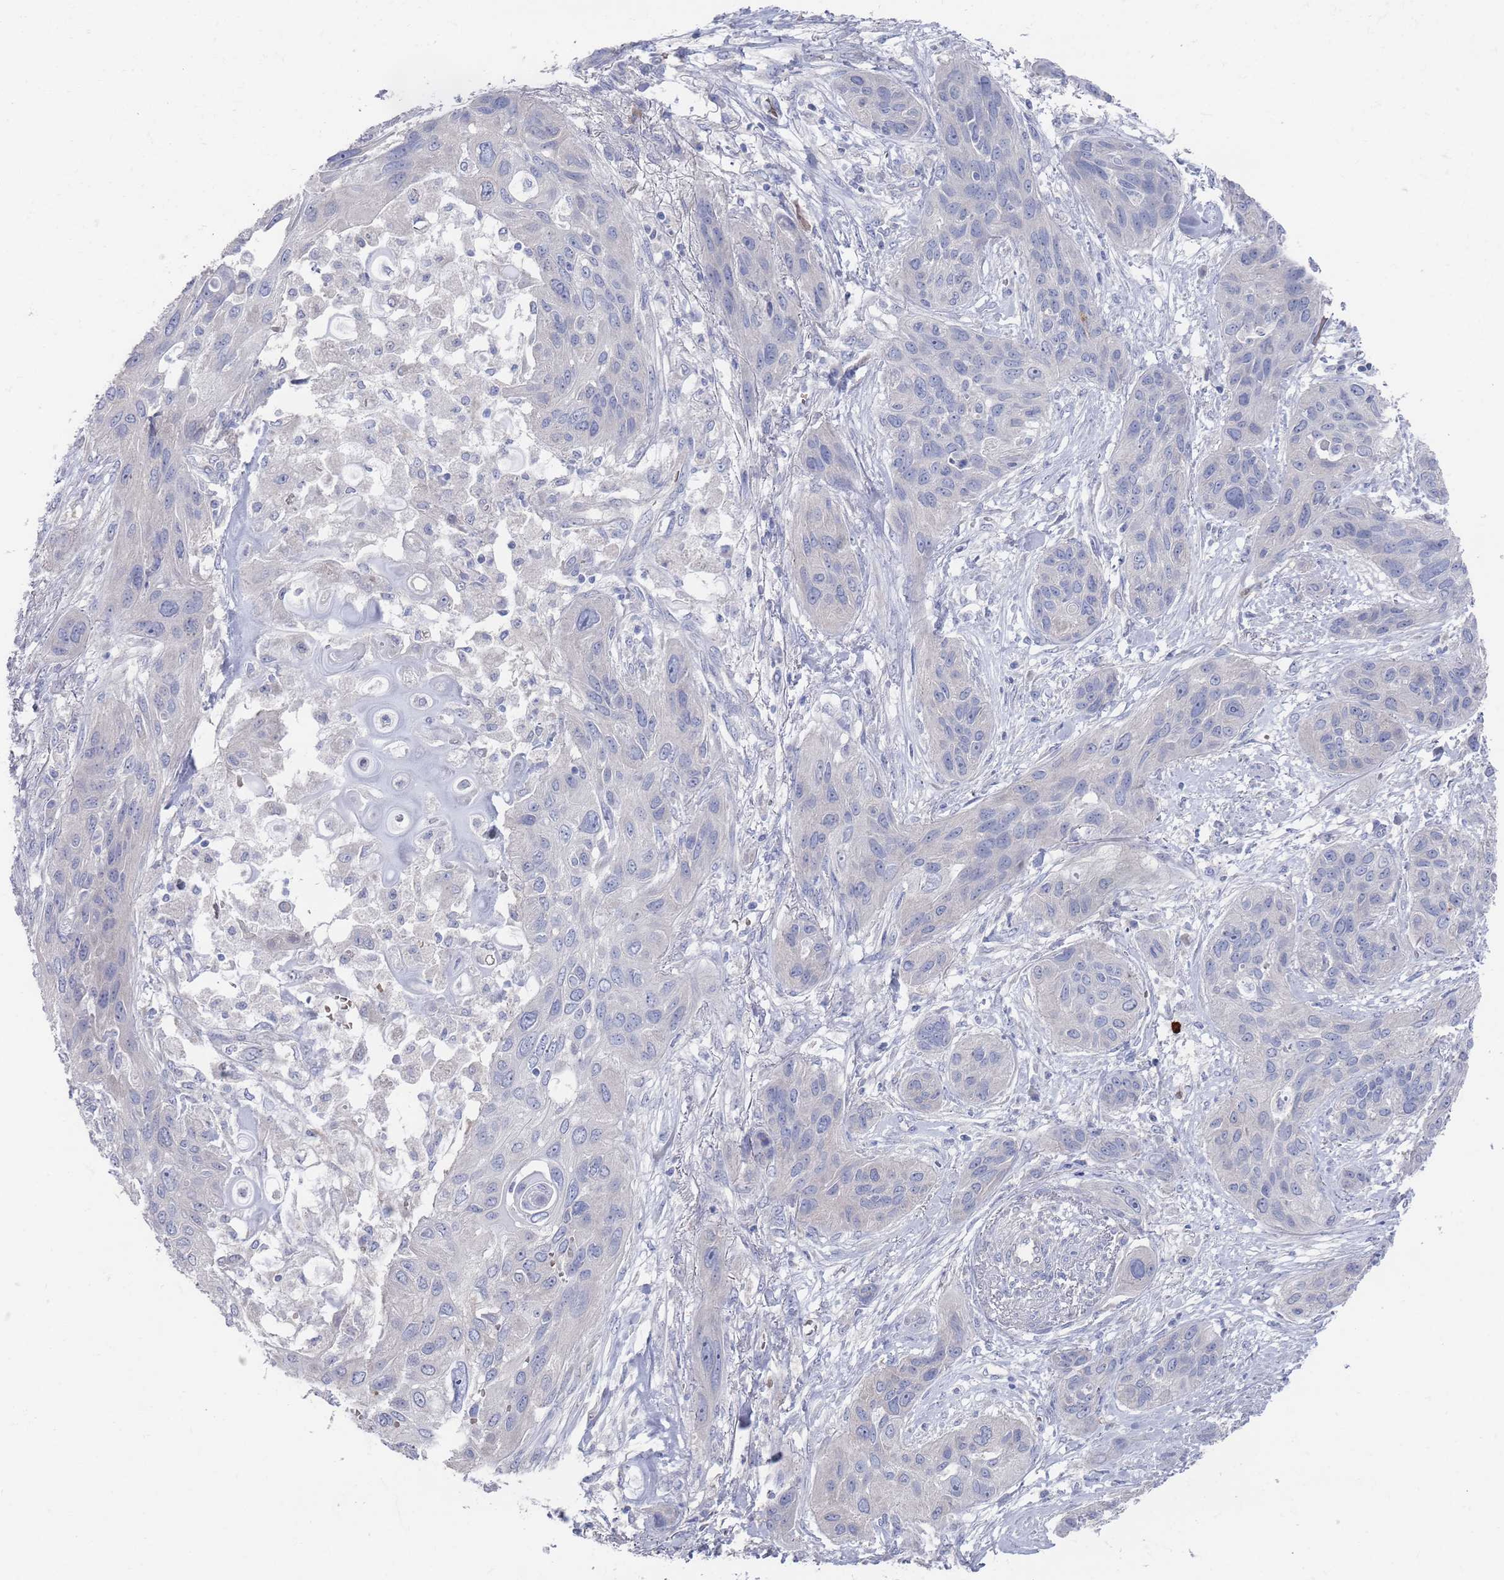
{"staining": {"intensity": "negative", "quantity": "none", "location": "none"}, "tissue": "lung cancer", "cell_type": "Tumor cells", "image_type": "cancer", "snomed": [{"axis": "morphology", "description": "Squamous cell carcinoma, NOS"}, {"axis": "topography", "description": "Lung"}], "caption": "Immunohistochemistry (IHC) micrograph of lung cancer stained for a protein (brown), which shows no positivity in tumor cells.", "gene": "TMCO3", "patient": {"sex": "female", "age": 70}}